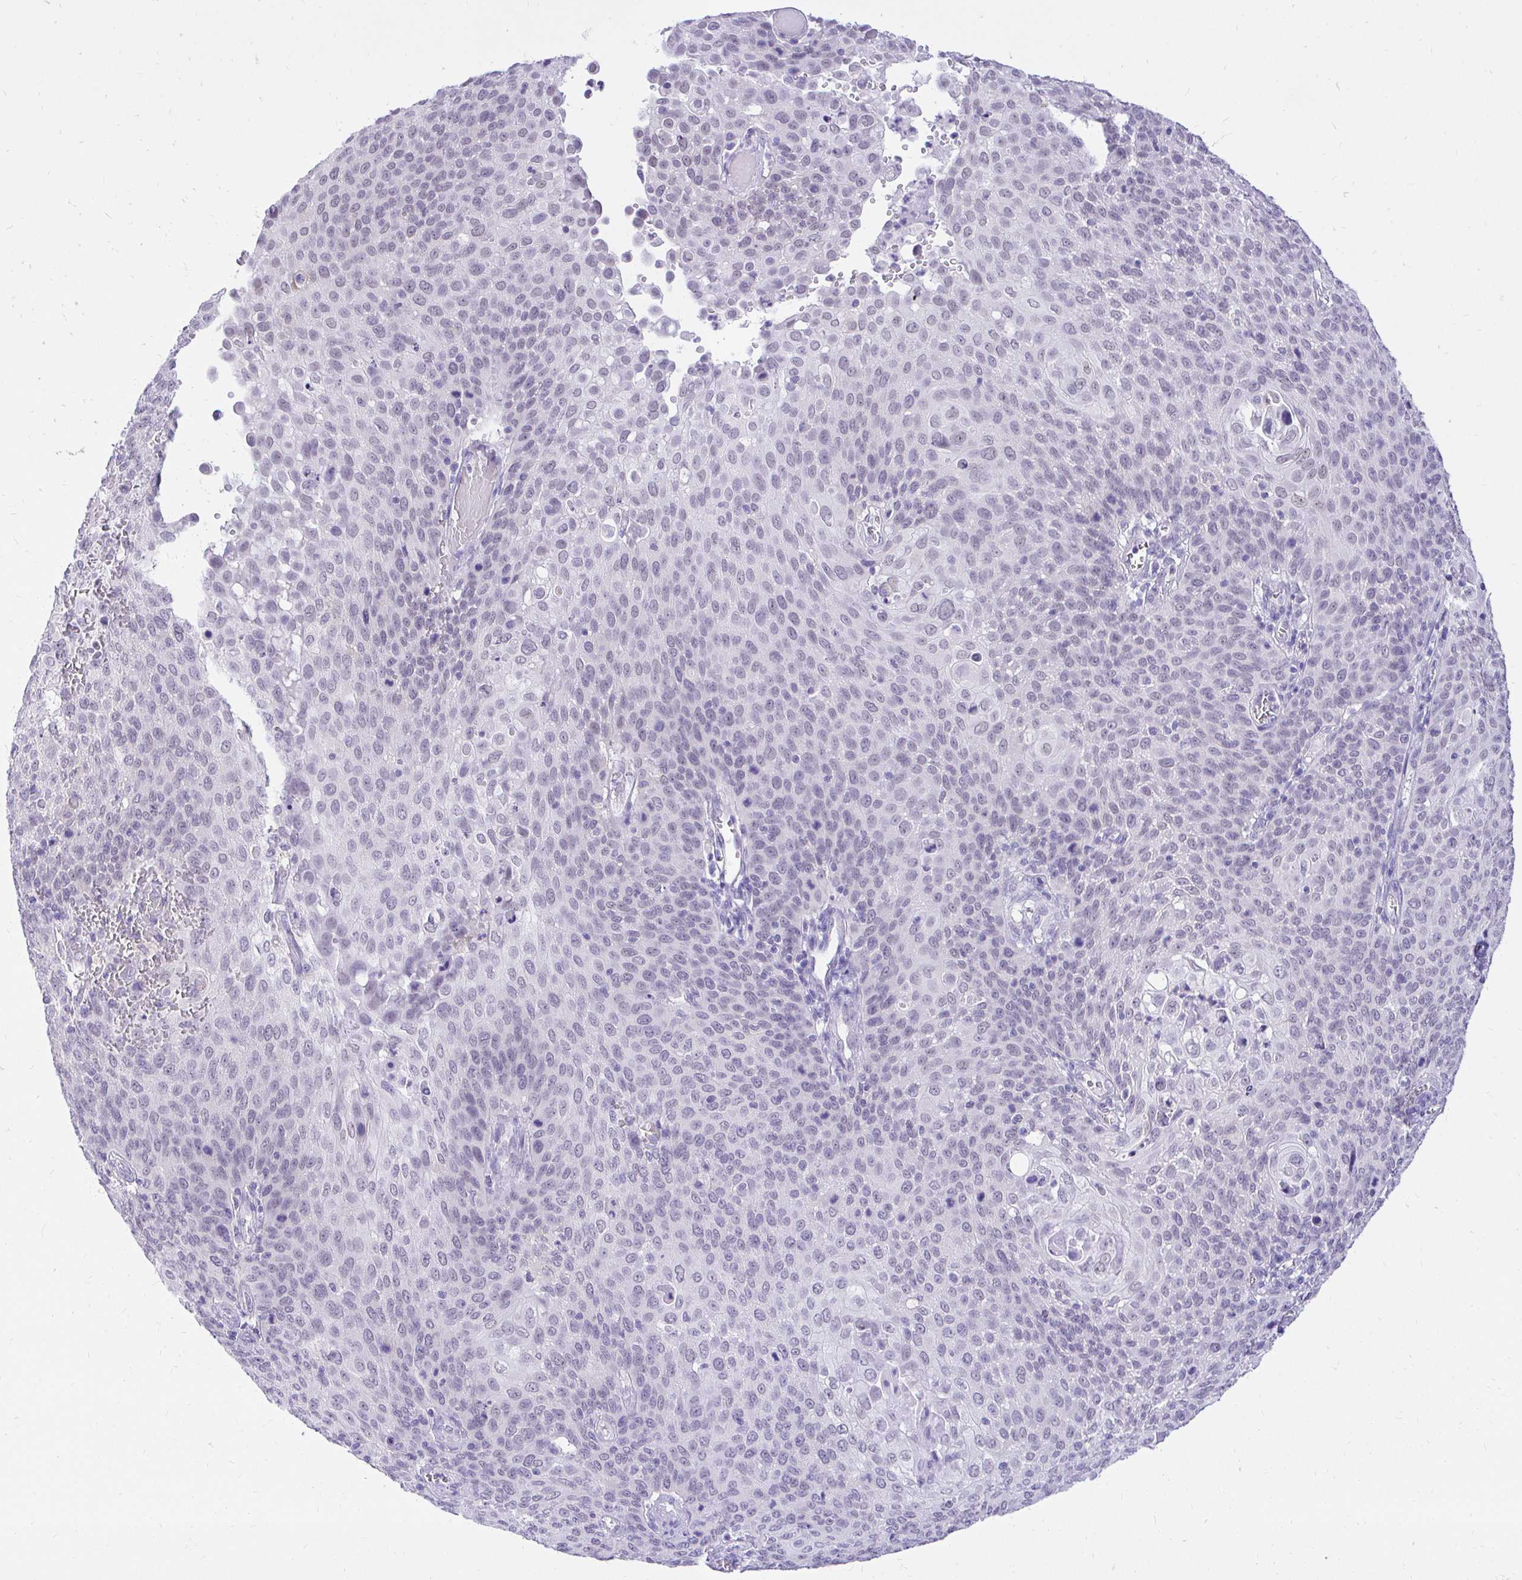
{"staining": {"intensity": "negative", "quantity": "none", "location": "none"}, "tissue": "cervical cancer", "cell_type": "Tumor cells", "image_type": "cancer", "snomed": [{"axis": "morphology", "description": "Squamous cell carcinoma, NOS"}, {"axis": "topography", "description": "Cervix"}], "caption": "Immunohistochemistry (IHC) photomicrograph of cervical cancer (squamous cell carcinoma) stained for a protein (brown), which exhibits no staining in tumor cells.", "gene": "FATE1", "patient": {"sex": "female", "age": 65}}